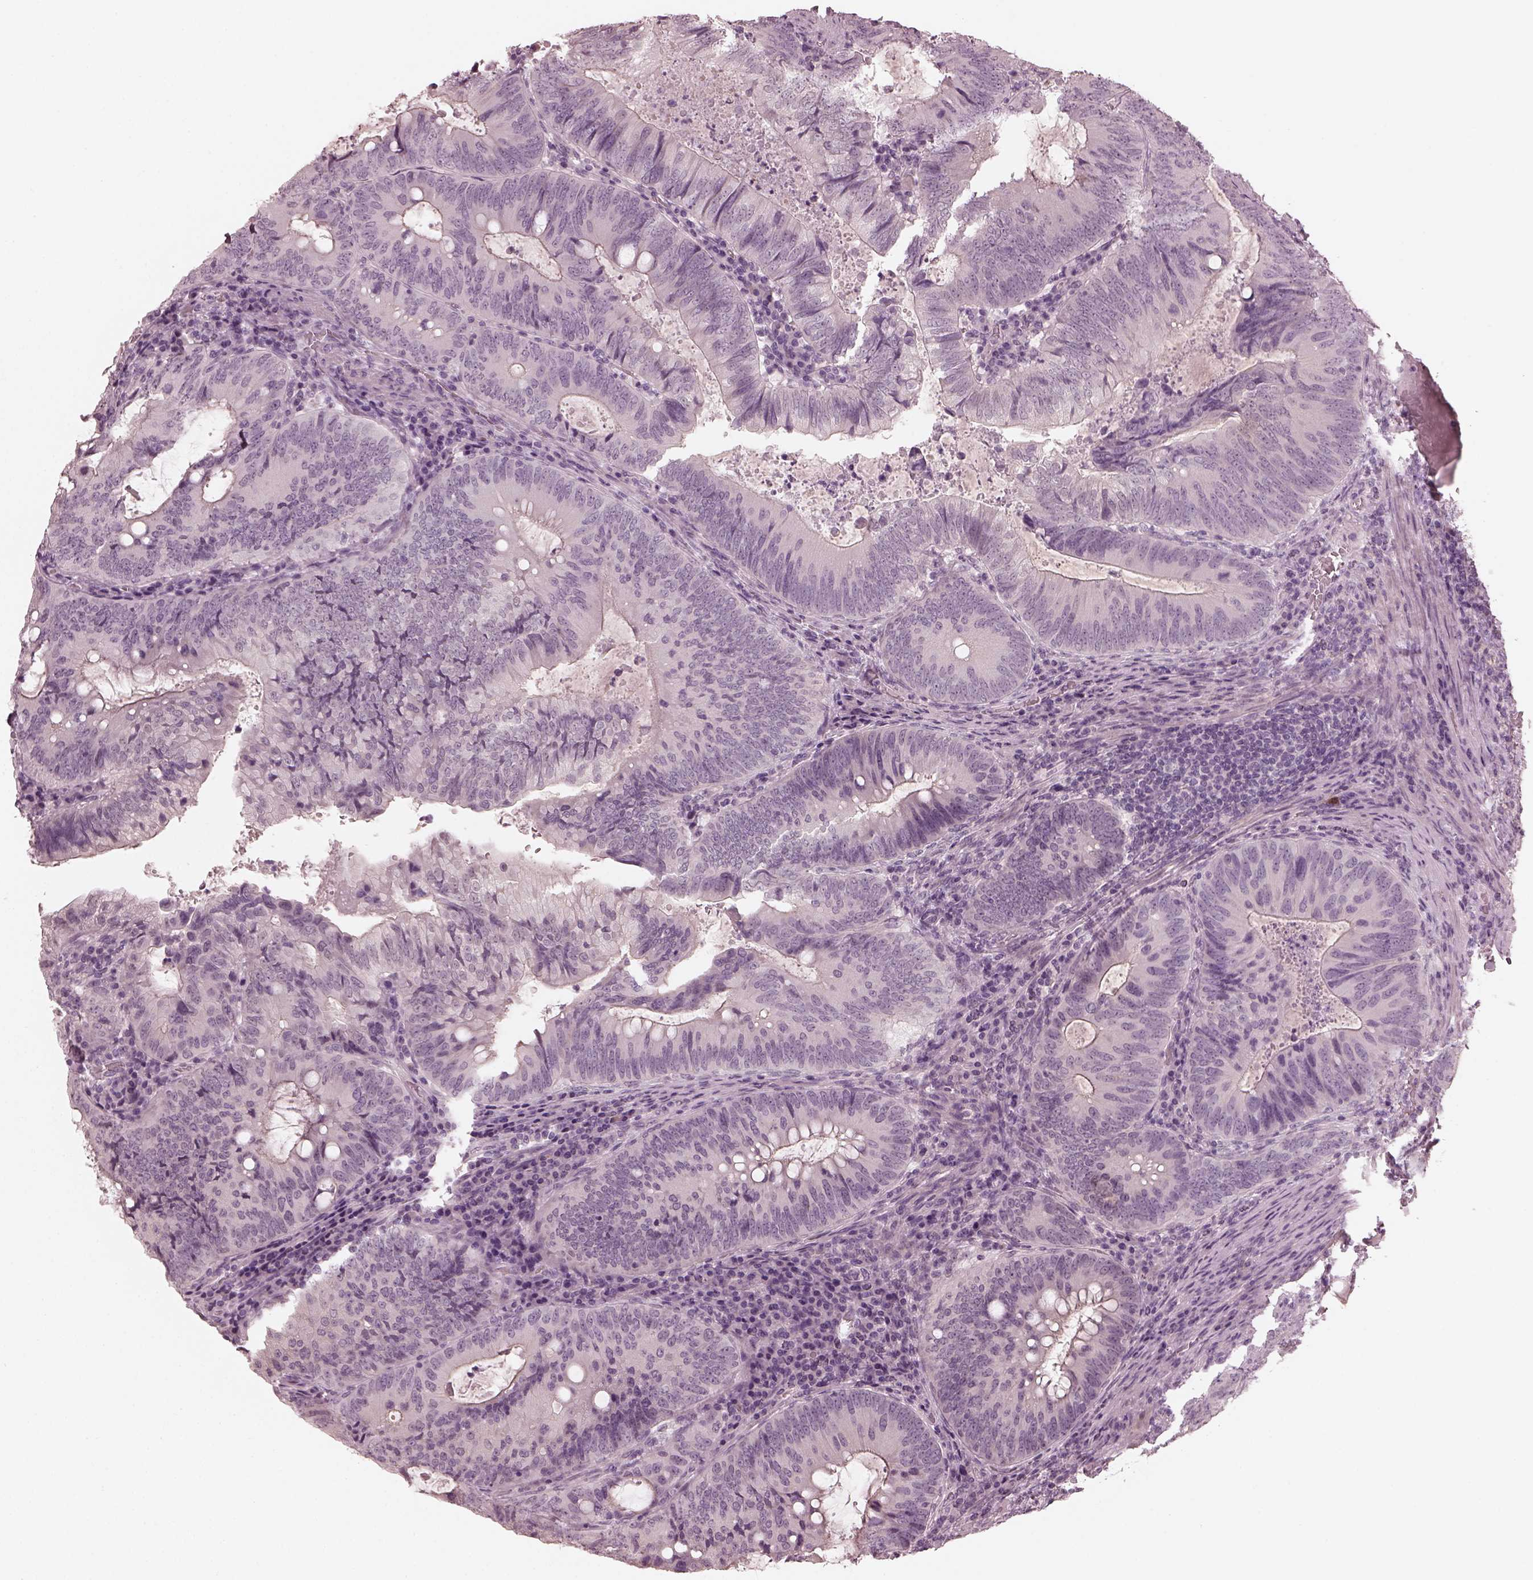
{"staining": {"intensity": "negative", "quantity": "none", "location": "none"}, "tissue": "colorectal cancer", "cell_type": "Tumor cells", "image_type": "cancer", "snomed": [{"axis": "morphology", "description": "Adenocarcinoma, NOS"}, {"axis": "topography", "description": "Colon"}], "caption": "The immunohistochemistry photomicrograph has no significant staining in tumor cells of colorectal cancer (adenocarcinoma) tissue. The staining was performed using DAB (3,3'-diaminobenzidine) to visualize the protein expression in brown, while the nuclei were stained in blue with hematoxylin (Magnification: 20x).", "gene": "OPTC", "patient": {"sex": "male", "age": 67}}